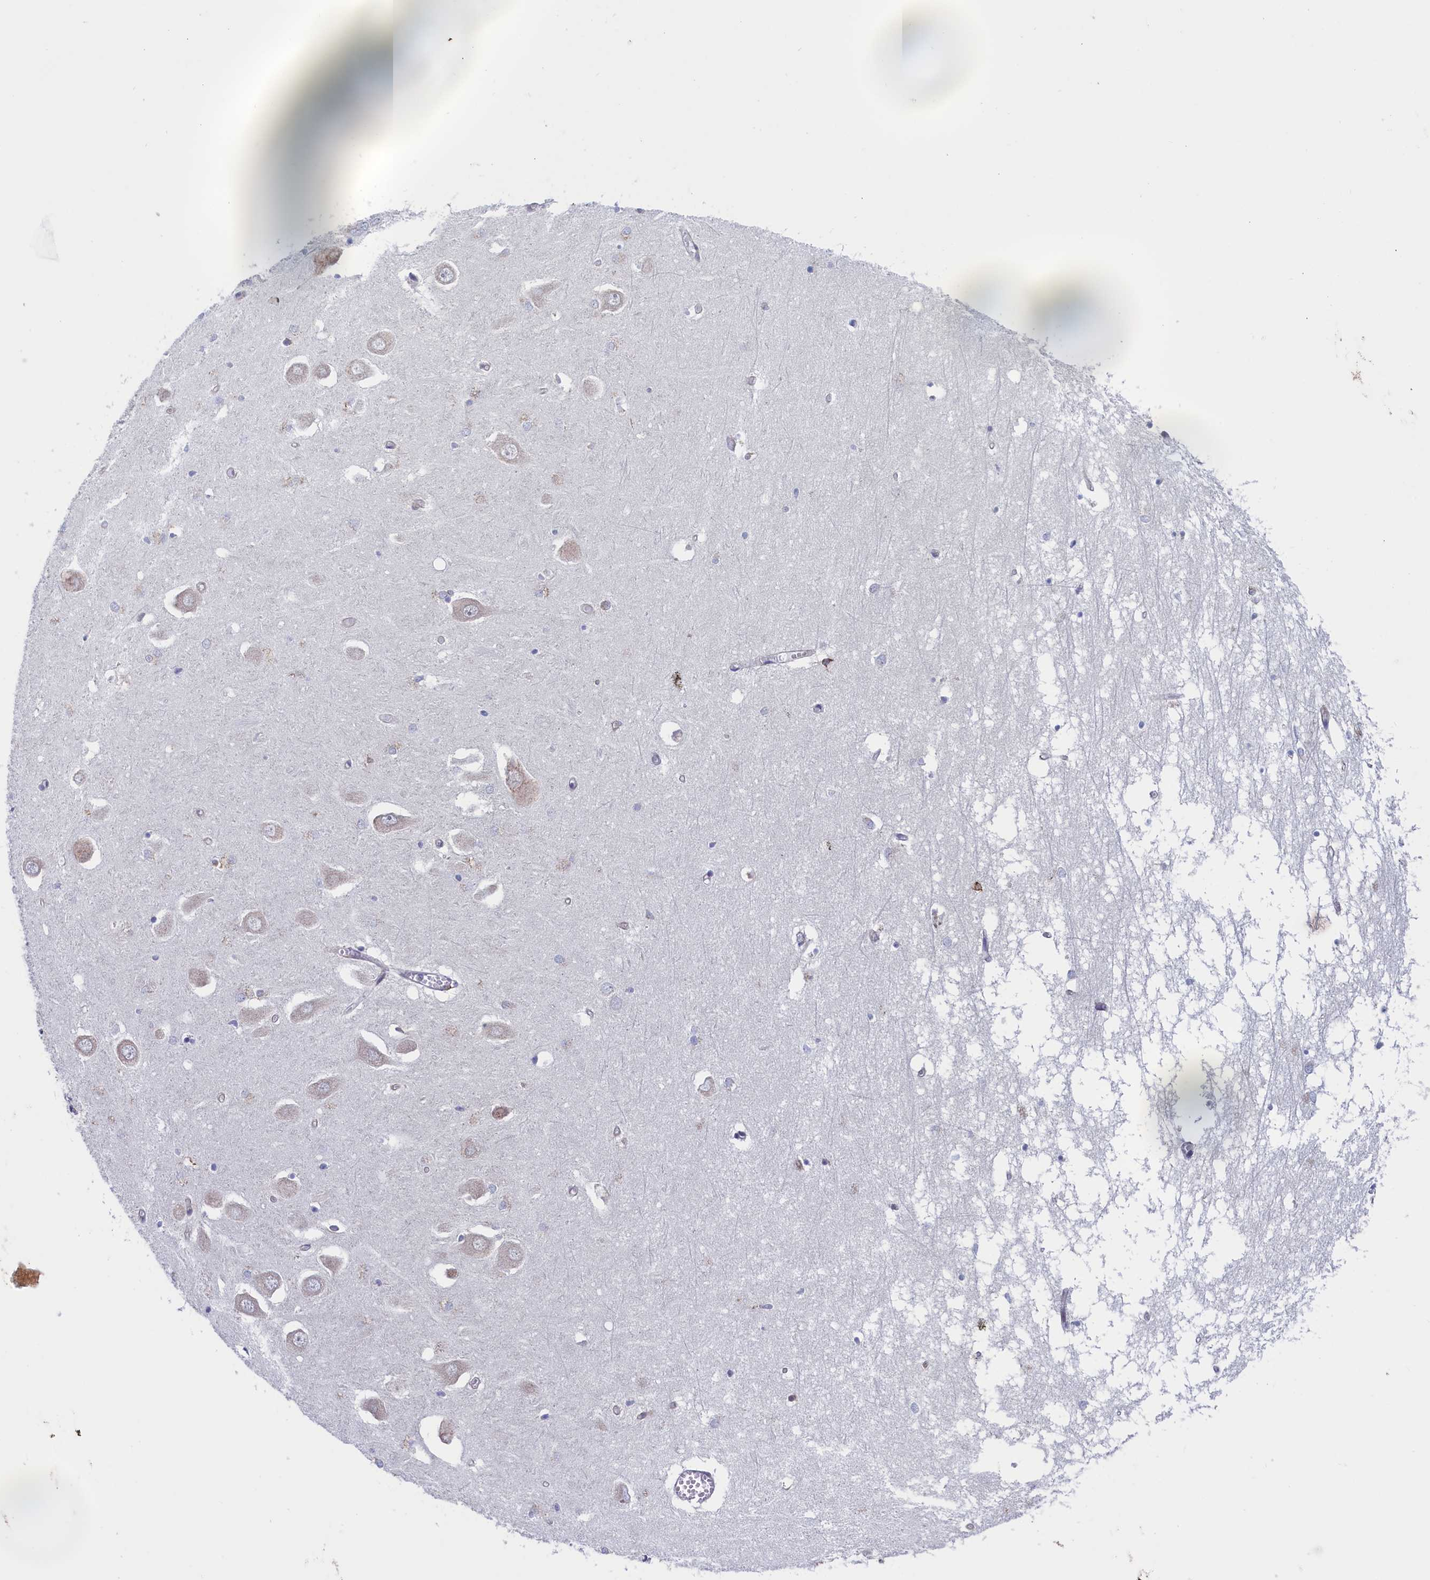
{"staining": {"intensity": "negative", "quantity": "none", "location": "none"}, "tissue": "hippocampus", "cell_type": "Glial cells", "image_type": "normal", "snomed": [{"axis": "morphology", "description": "Normal tissue, NOS"}, {"axis": "topography", "description": "Hippocampus"}], "caption": "Photomicrograph shows no significant protein staining in glial cells of normal hippocampus.", "gene": "CCDC68", "patient": {"sex": "male", "age": 70}}